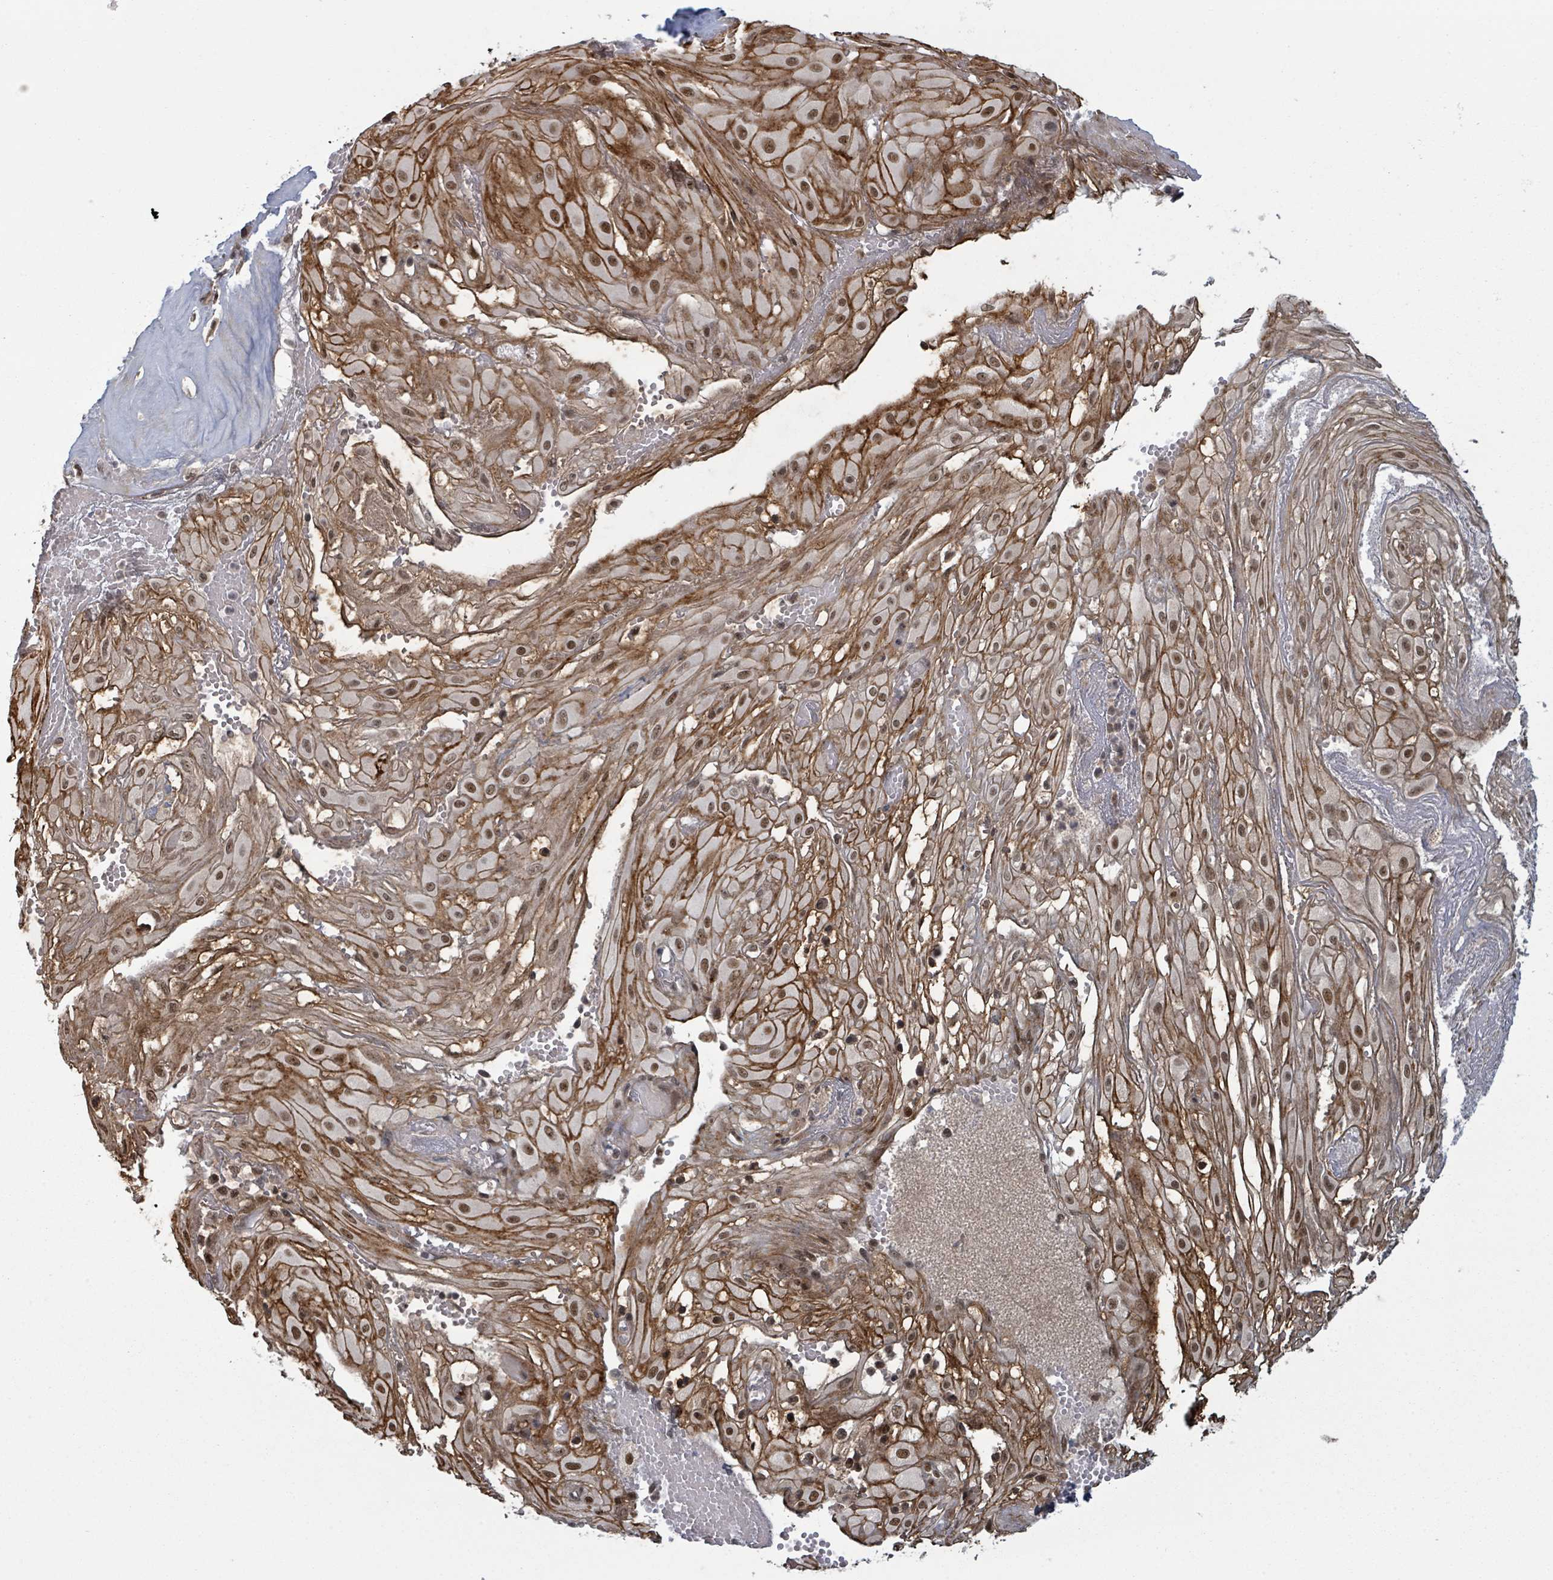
{"staining": {"intensity": "strong", "quantity": ">75%", "location": "cytoplasmic/membranous,nuclear"}, "tissue": "cervical cancer", "cell_type": "Tumor cells", "image_type": "cancer", "snomed": [{"axis": "morphology", "description": "Squamous cell carcinoma, NOS"}, {"axis": "topography", "description": "Cervix"}], "caption": "Protein analysis of cervical cancer (squamous cell carcinoma) tissue reveals strong cytoplasmic/membranous and nuclear staining in about >75% of tumor cells.", "gene": "GTF3C1", "patient": {"sex": "female", "age": 36}}